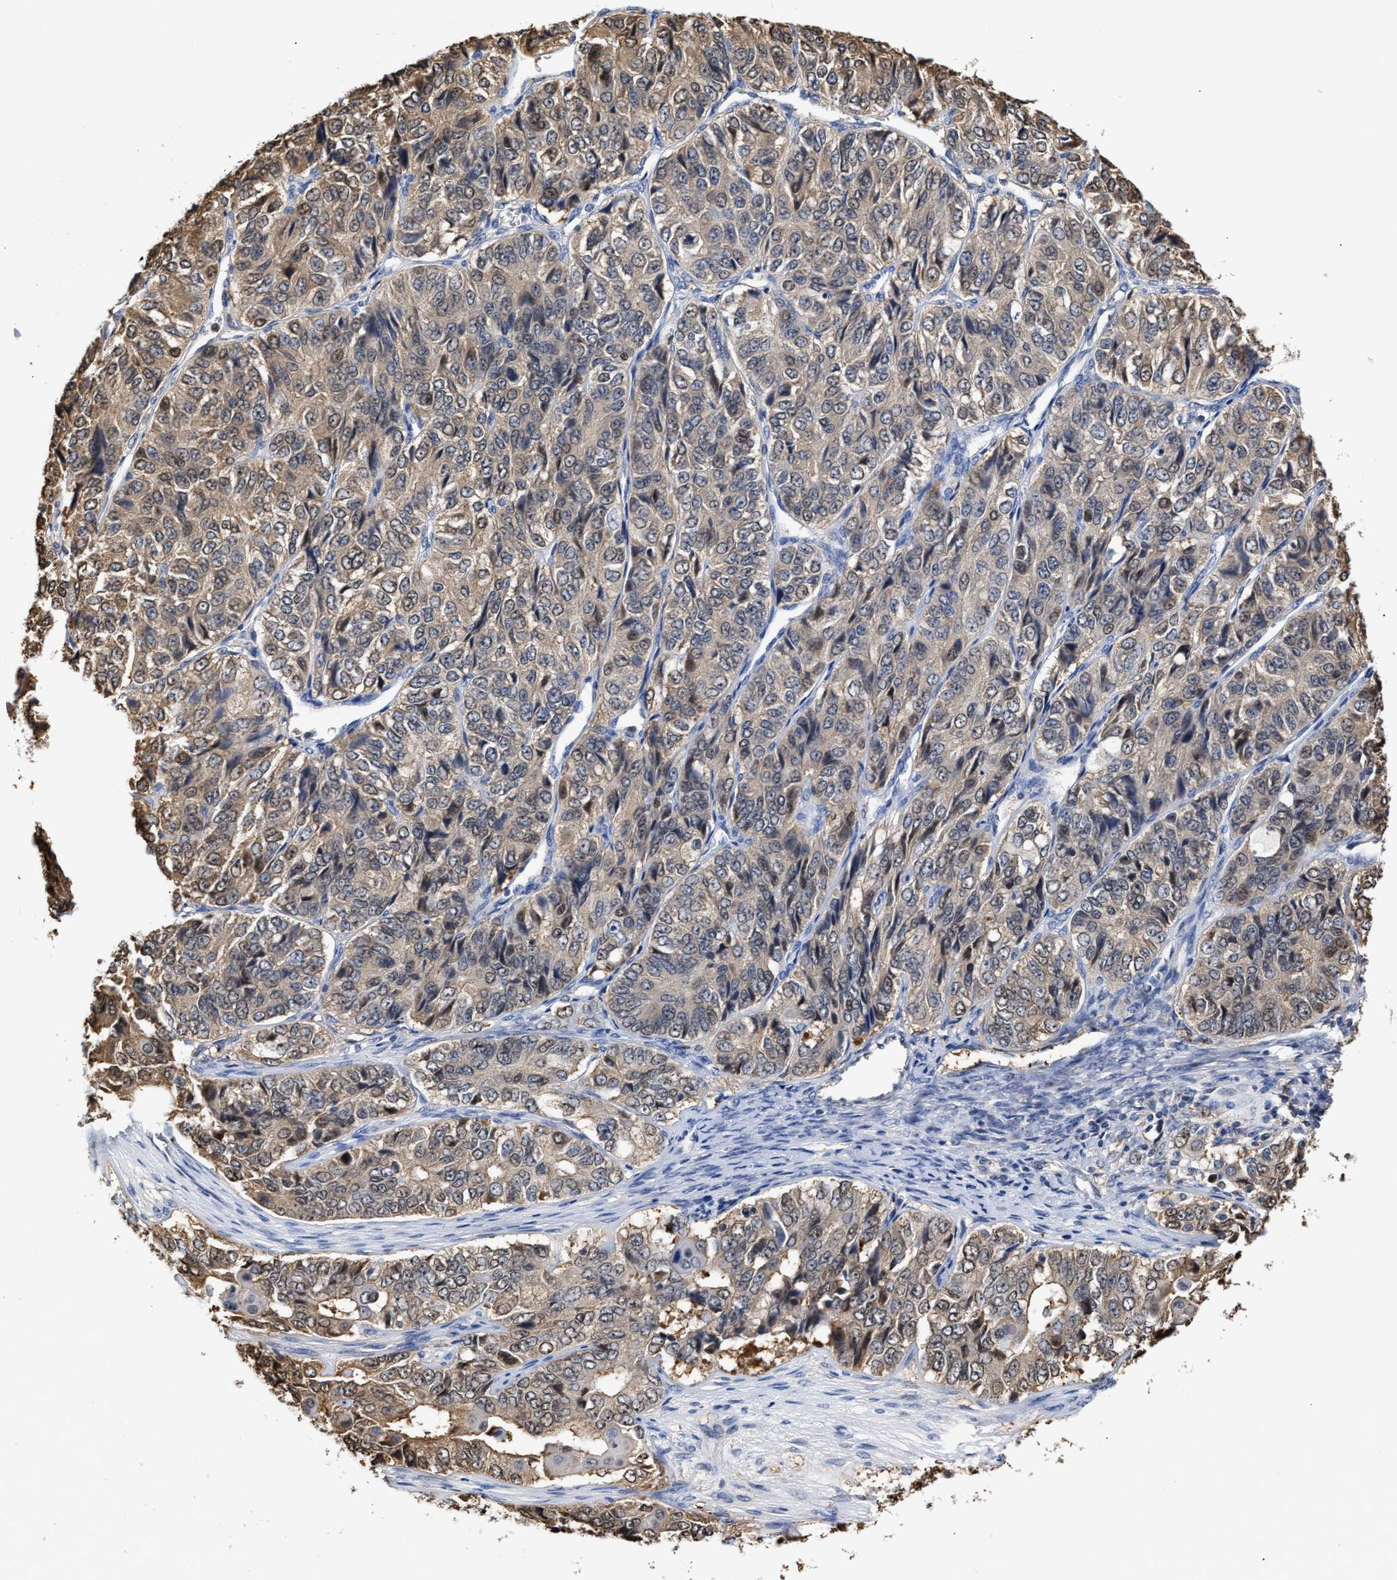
{"staining": {"intensity": "weak", "quantity": "25%-75%", "location": "cytoplasmic/membranous"}, "tissue": "ovarian cancer", "cell_type": "Tumor cells", "image_type": "cancer", "snomed": [{"axis": "morphology", "description": "Carcinoma, endometroid"}, {"axis": "topography", "description": "Ovary"}], "caption": "IHC (DAB) staining of ovarian cancer (endometroid carcinoma) reveals weak cytoplasmic/membranous protein positivity in about 25%-75% of tumor cells.", "gene": "KLHDC1", "patient": {"sex": "female", "age": 51}}